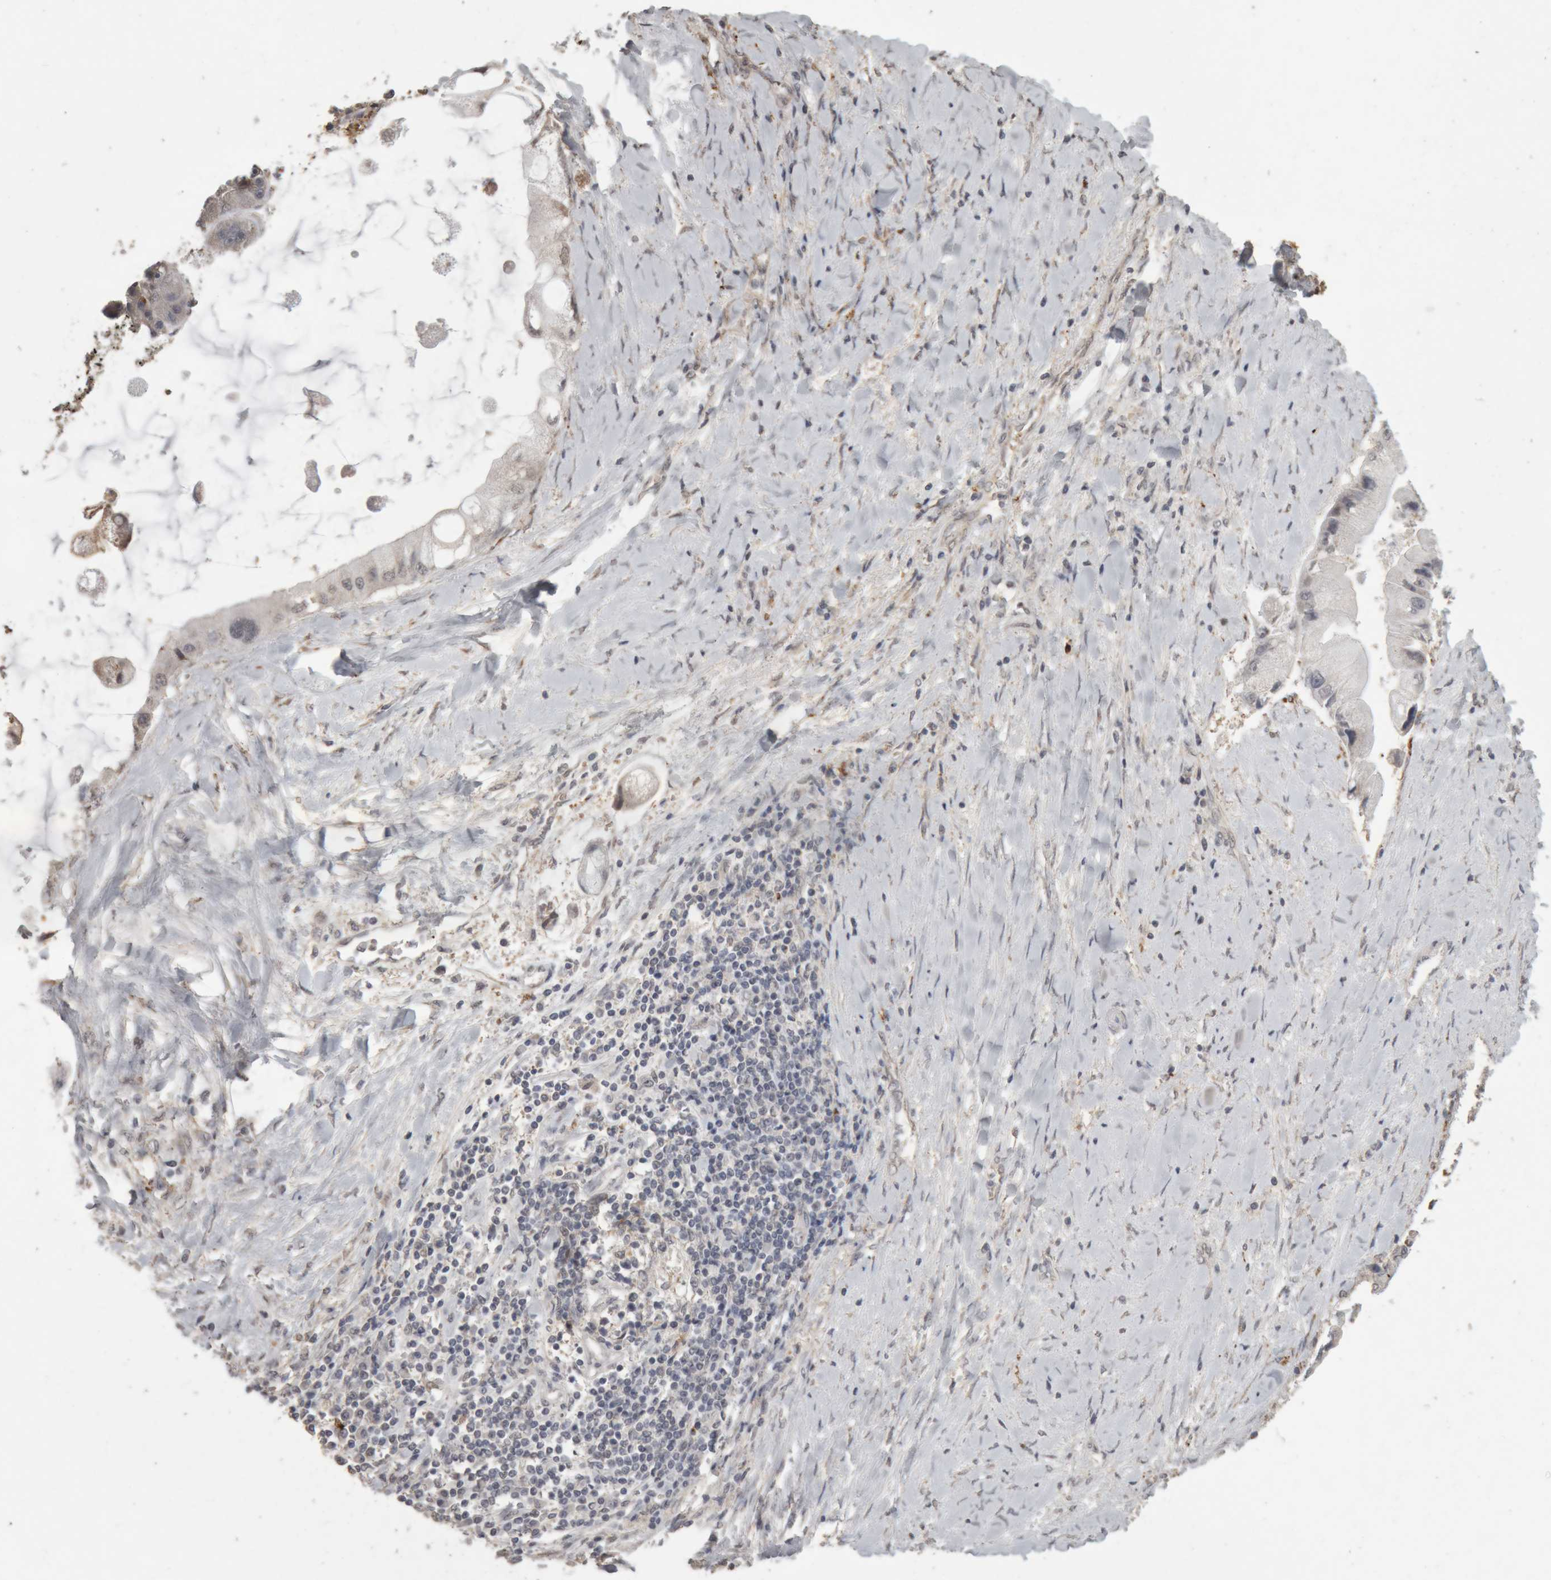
{"staining": {"intensity": "negative", "quantity": "none", "location": "none"}, "tissue": "liver cancer", "cell_type": "Tumor cells", "image_type": "cancer", "snomed": [{"axis": "morphology", "description": "Cholangiocarcinoma"}, {"axis": "topography", "description": "Liver"}], "caption": "Micrograph shows no protein positivity in tumor cells of cholangiocarcinoma (liver) tissue.", "gene": "MEP1A", "patient": {"sex": "male", "age": 50}}